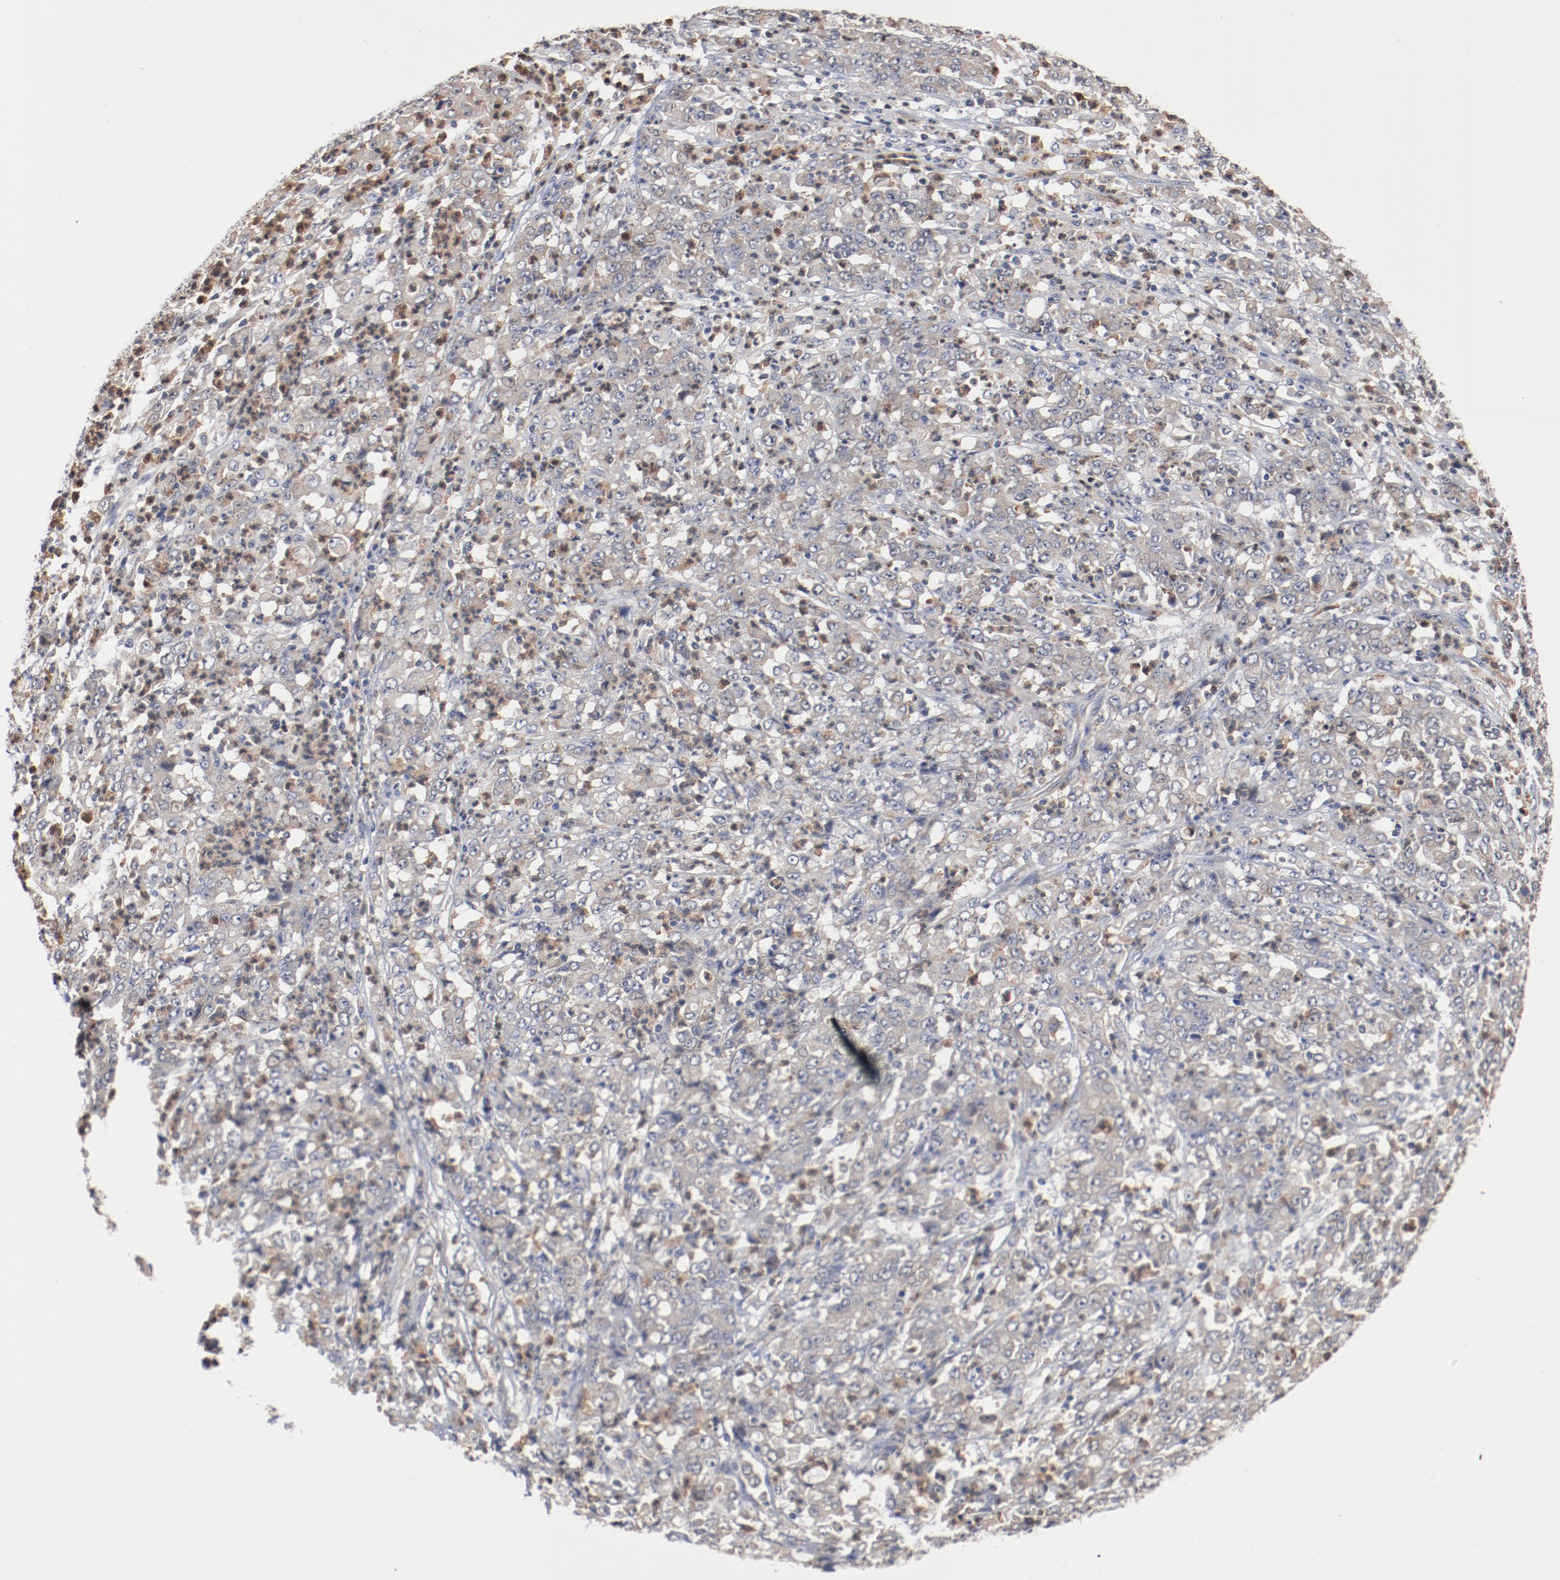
{"staining": {"intensity": "weak", "quantity": "25%-75%", "location": "cytoplasmic/membranous"}, "tissue": "stomach cancer", "cell_type": "Tumor cells", "image_type": "cancer", "snomed": [{"axis": "morphology", "description": "Adenocarcinoma, NOS"}, {"axis": "topography", "description": "Stomach, lower"}], "caption": "The immunohistochemical stain shows weak cytoplasmic/membranous positivity in tumor cells of adenocarcinoma (stomach) tissue.", "gene": "RNASE11", "patient": {"sex": "female", "age": 71}}